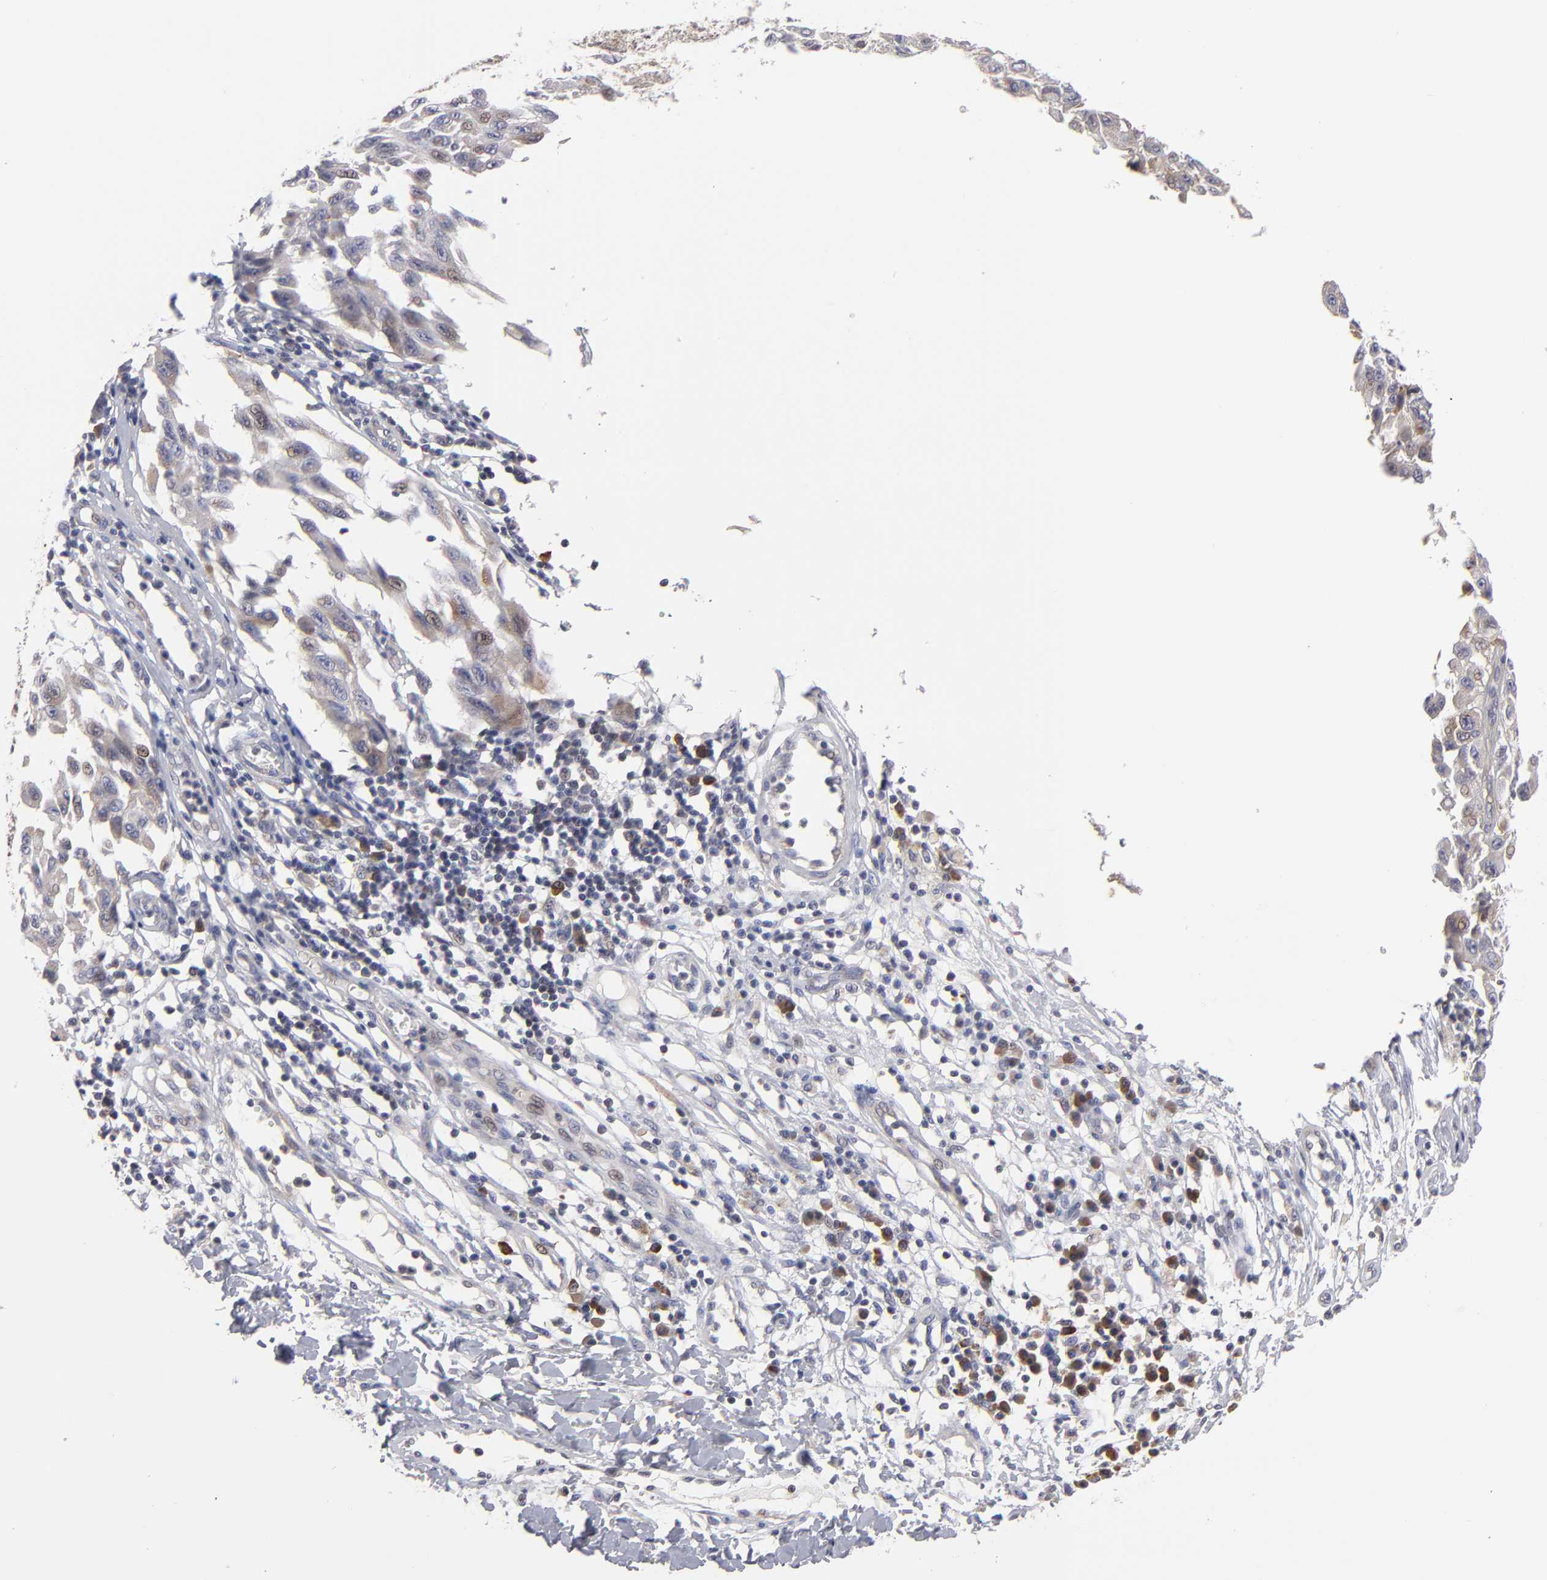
{"staining": {"intensity": "moderate", "quantity": "25%-75%", "location": "cytoplasmic/membranous,nuclear"}, "tissue": "melanoma", "cell_type": "Tumor cells", "image_type": "cancer", "snomed": [{"axis": "morphology", "description": "Malignant melanoma, NOS"}, {"axis": "topography", "description": "Skin"}], "caption": "A high-resolution image shows immunohistochemistry staining of melanoma, which shows moderate cytoplasmic/membranous and nuclear staining in about 25%-75% of tumor cells.", "gene": "CEP97", "patient": {"sex": "male", "age": 30}}